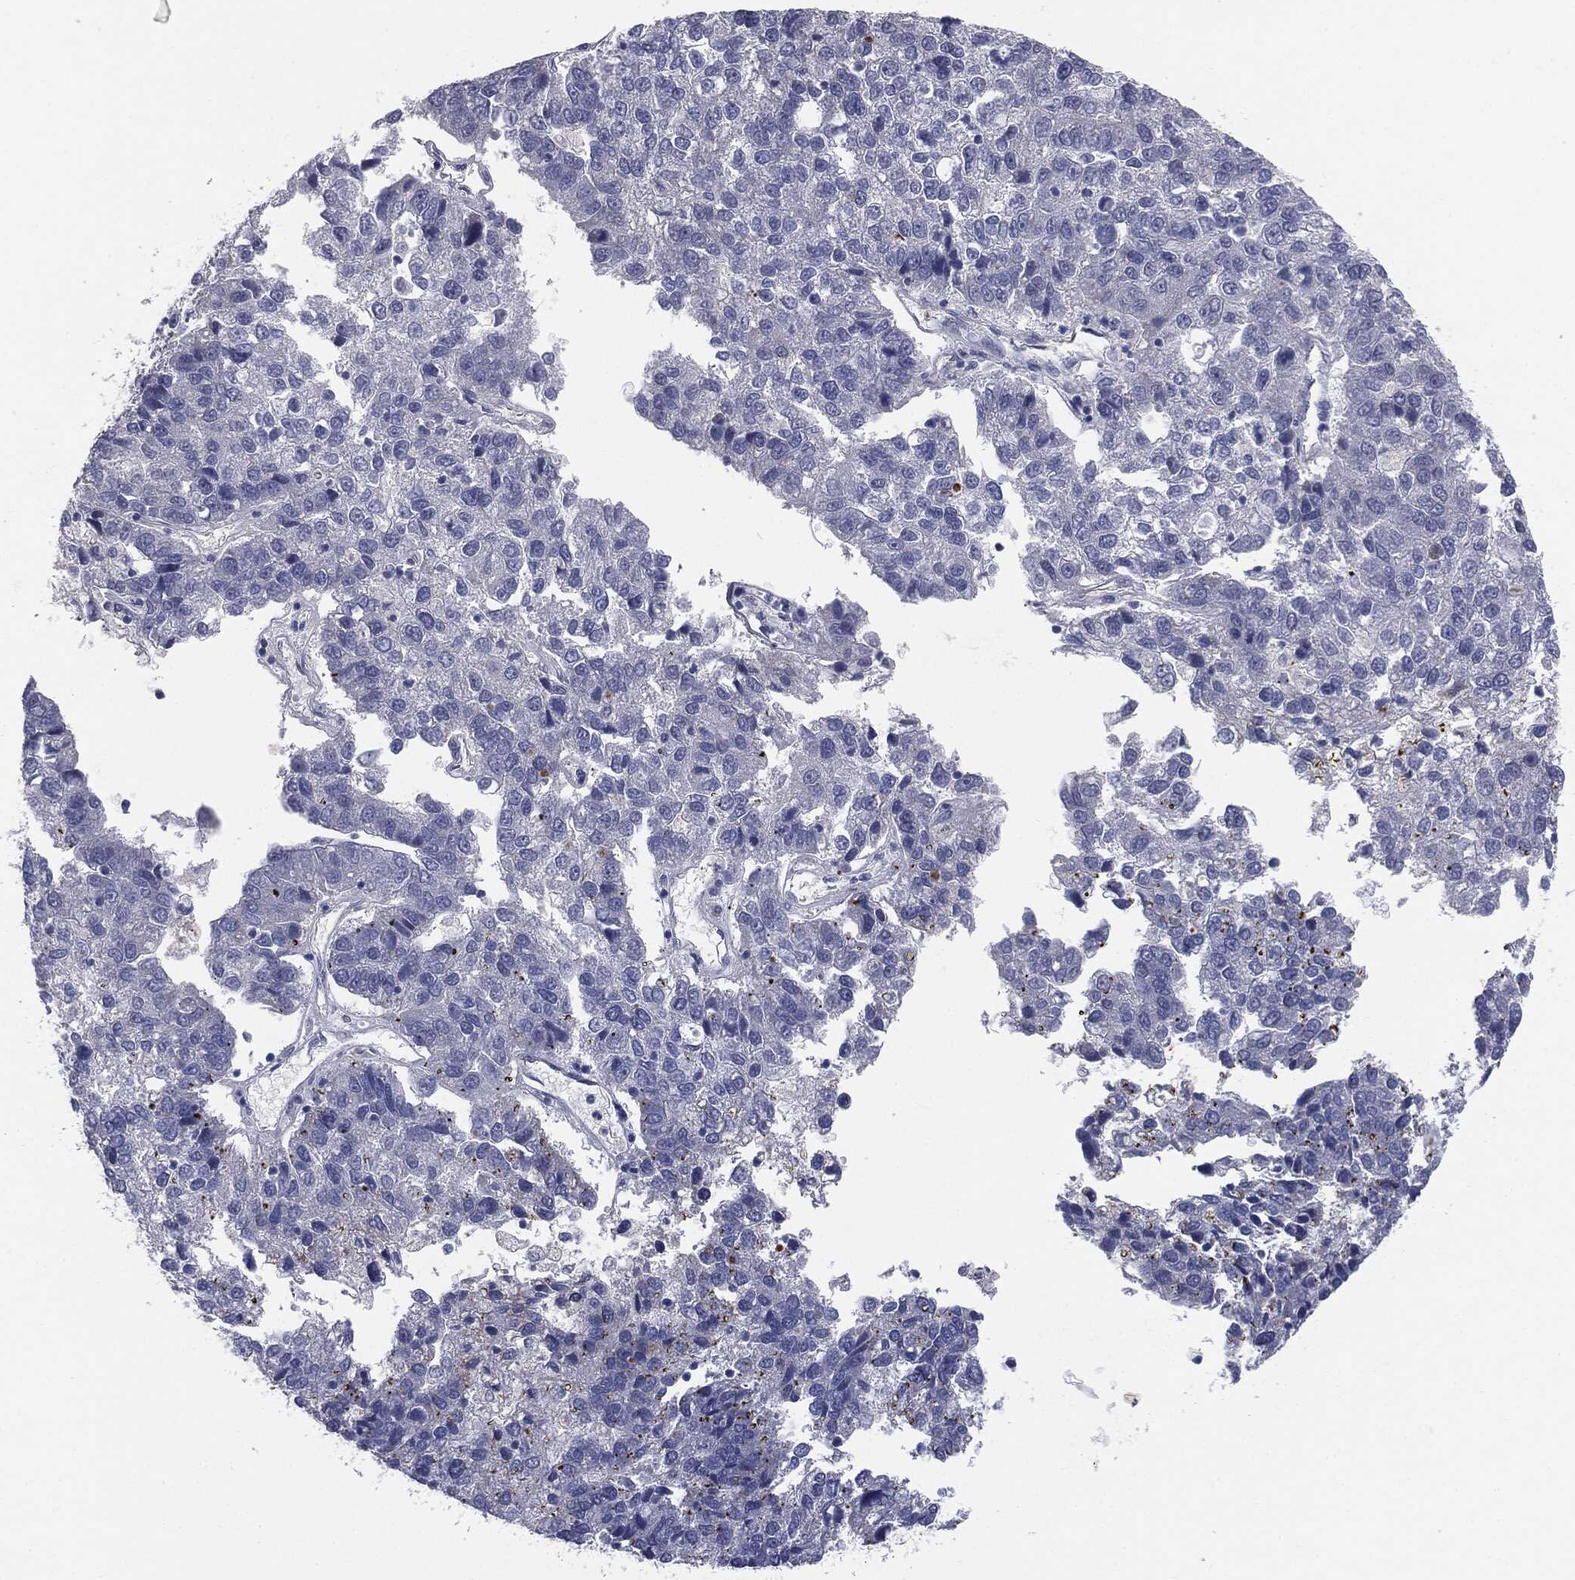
{"staining": {"intensity": "negative", "quantity": "none", "location": "none"}, "tissue": "pancreatic cancer", "cell_type": "Tumor cells", "image_type": "cancer", "snomed": [{"axis": "morphology", "description": "Adenocarcinoma, NOS"}, {"axis": "topography", "description": "Pancreas"}], "caption": "A photomicrograph of human pancreatic cancer (adenocarcinoma) is negative for staining in tumor cells. (IHC, brightfield microscopy, high magnification).", "gene": "KRT5", "patient": {"sex": "female", "age": 61}}